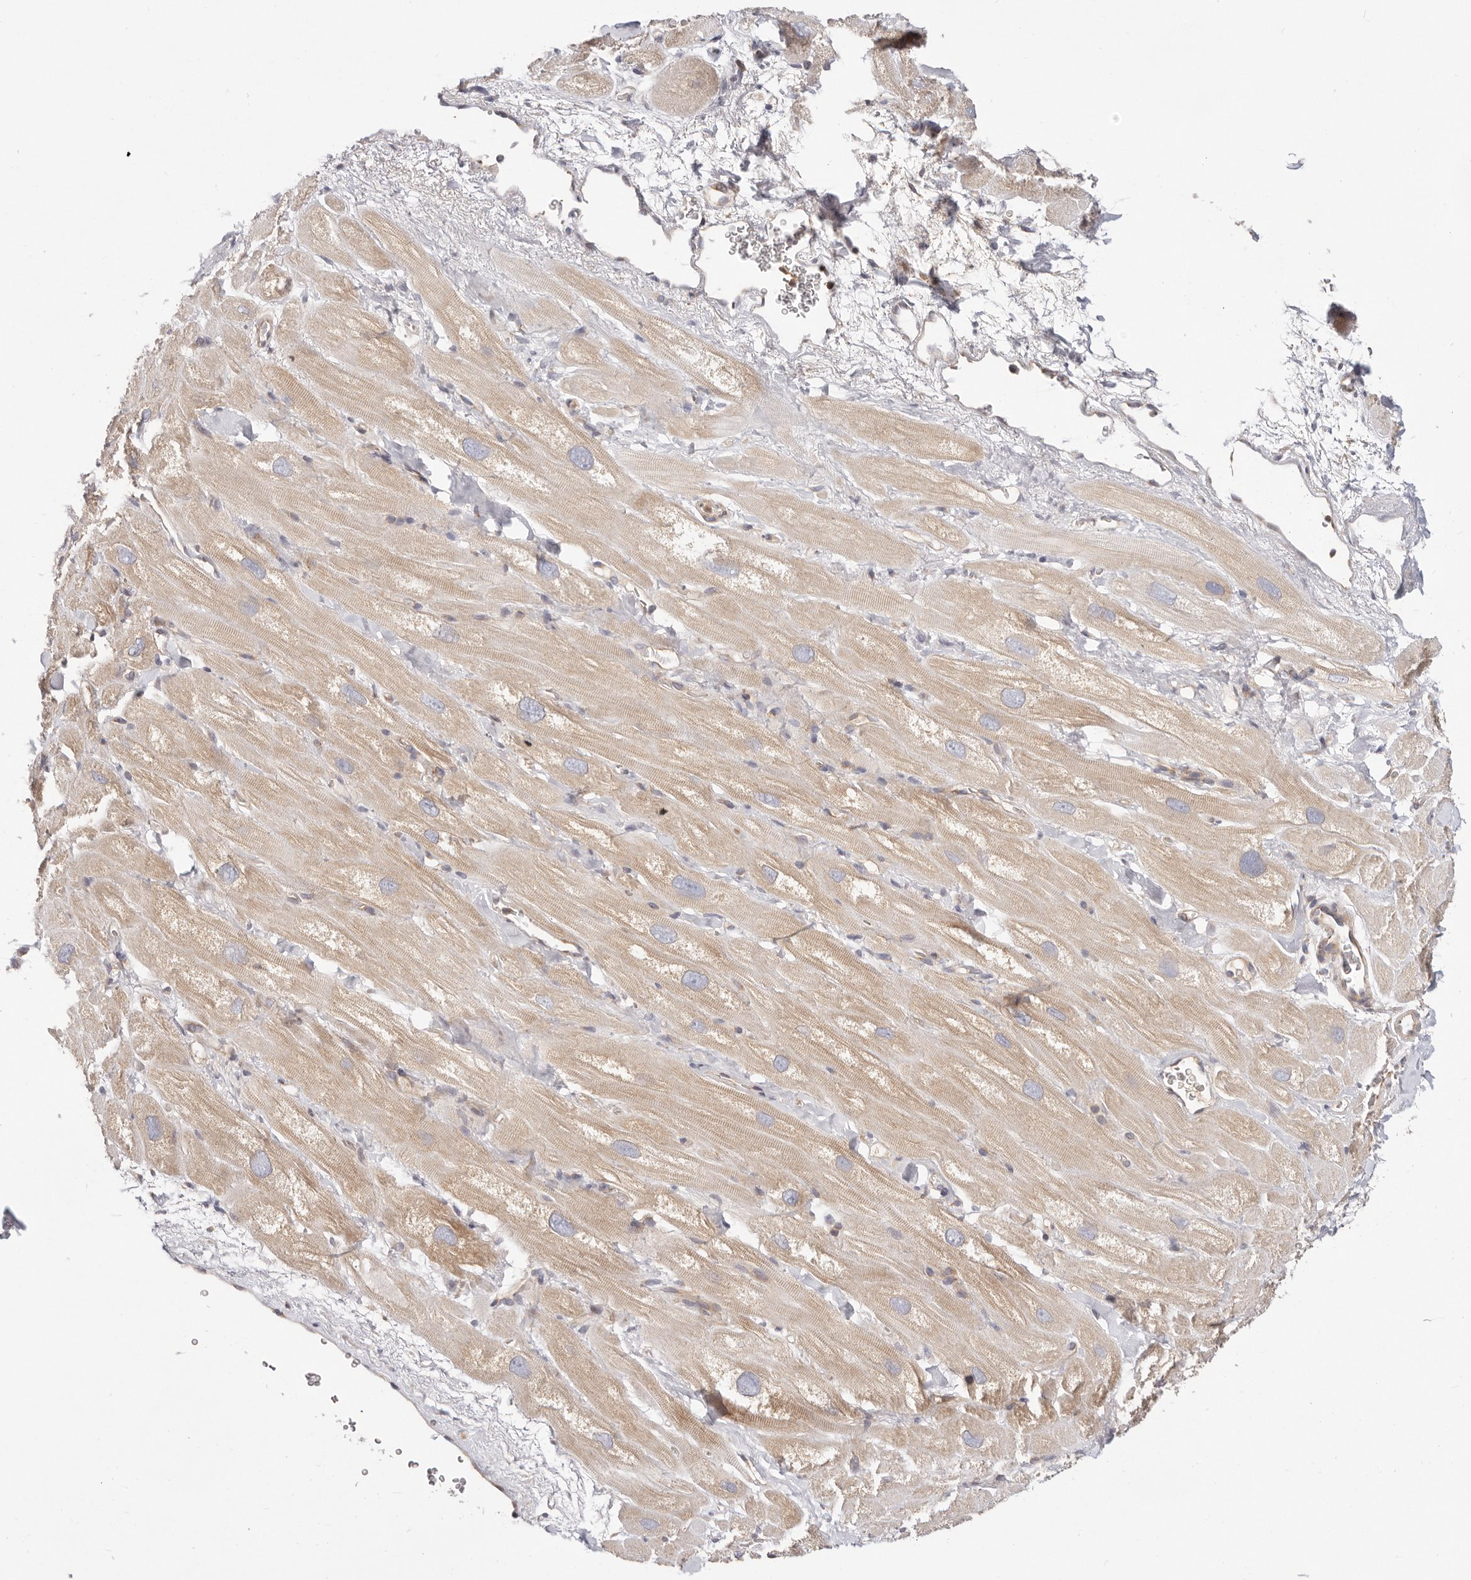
{"staining": {"intensity": "weak", "quantity": "25%-75%", "location": "cytoplasmic/membranous"}, "tissue": "heart muscle", "cell_type": "Cardiomyocytes", "image_type": "normal", "snomed": [{"axis": "morphology", "description": "Normal tissue, NOS"}, {"axis": "topography", "description": "Heart"}], "caption": "Immunohistochemistry histopathology image of unremarkable heart muscle: human heart muscle stained using IHC reveals low levels of weak protein expression localized specifically in the cytoplasmic/membranous of cardiomyocytes, appearing as a cytoplasmic/membranous brown color.", "gene": "KCMF1", "patient": {"sex": "male", "age": 49}}